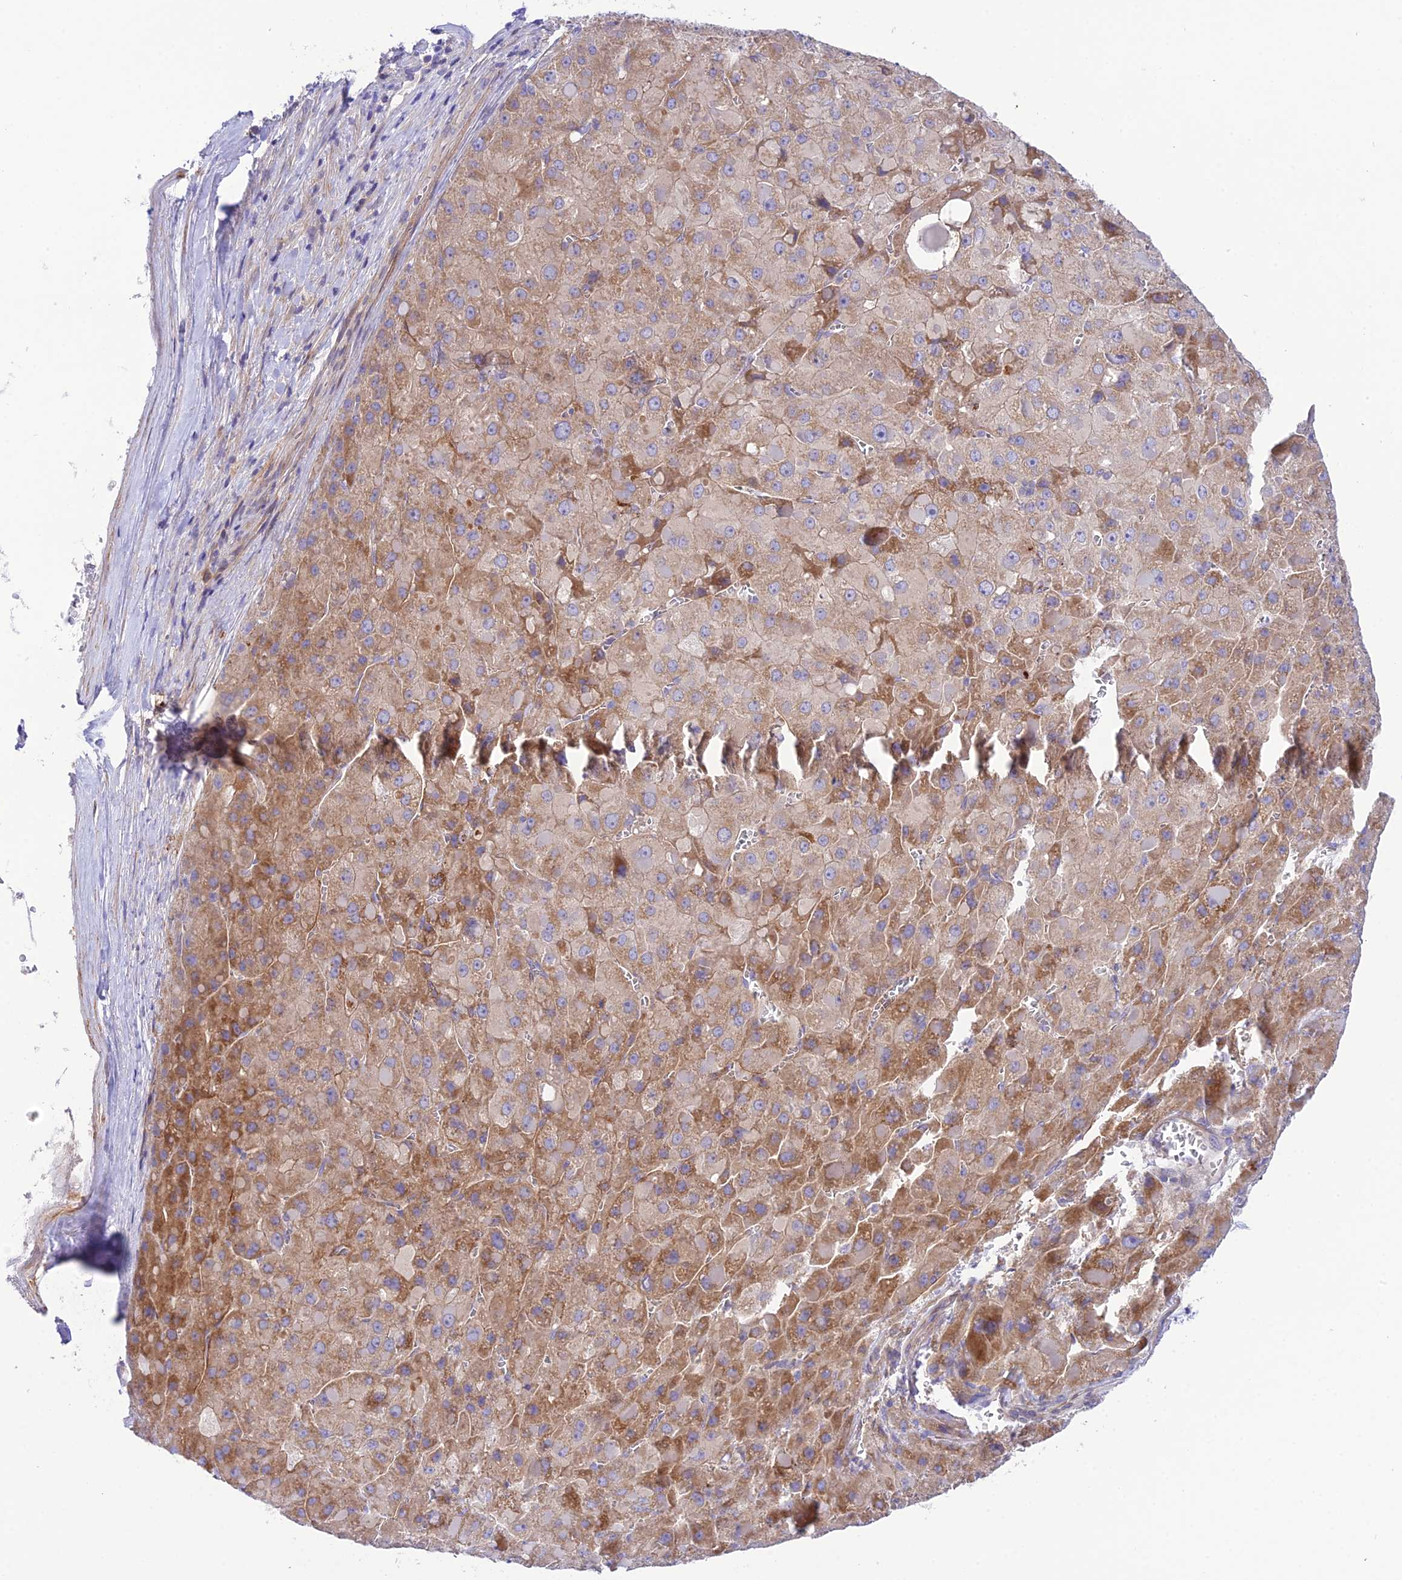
{"staining": {"intensity": "moderate", "quantity": ">75%", "location": "cytoplasmic/membranous"}, "tissue": "liver cancer", "cell_type": "Tumor cells", "image_type": "cancer", "snomed": [{"axis": "morphology", "description": "Carcinoma, Hepatocellular, NOS"}, {"axis": "topography", "description": "Liver"}], "caption": "Moderate cytoplasmic/membranous positivity for a protein is present in approximately >75% of tumor cells of liver hepatocellular carcinoma using immunohistochemistry (IHC).", "gene": "TRIM43B", "patient": {"sex": "female", "age": 73}}